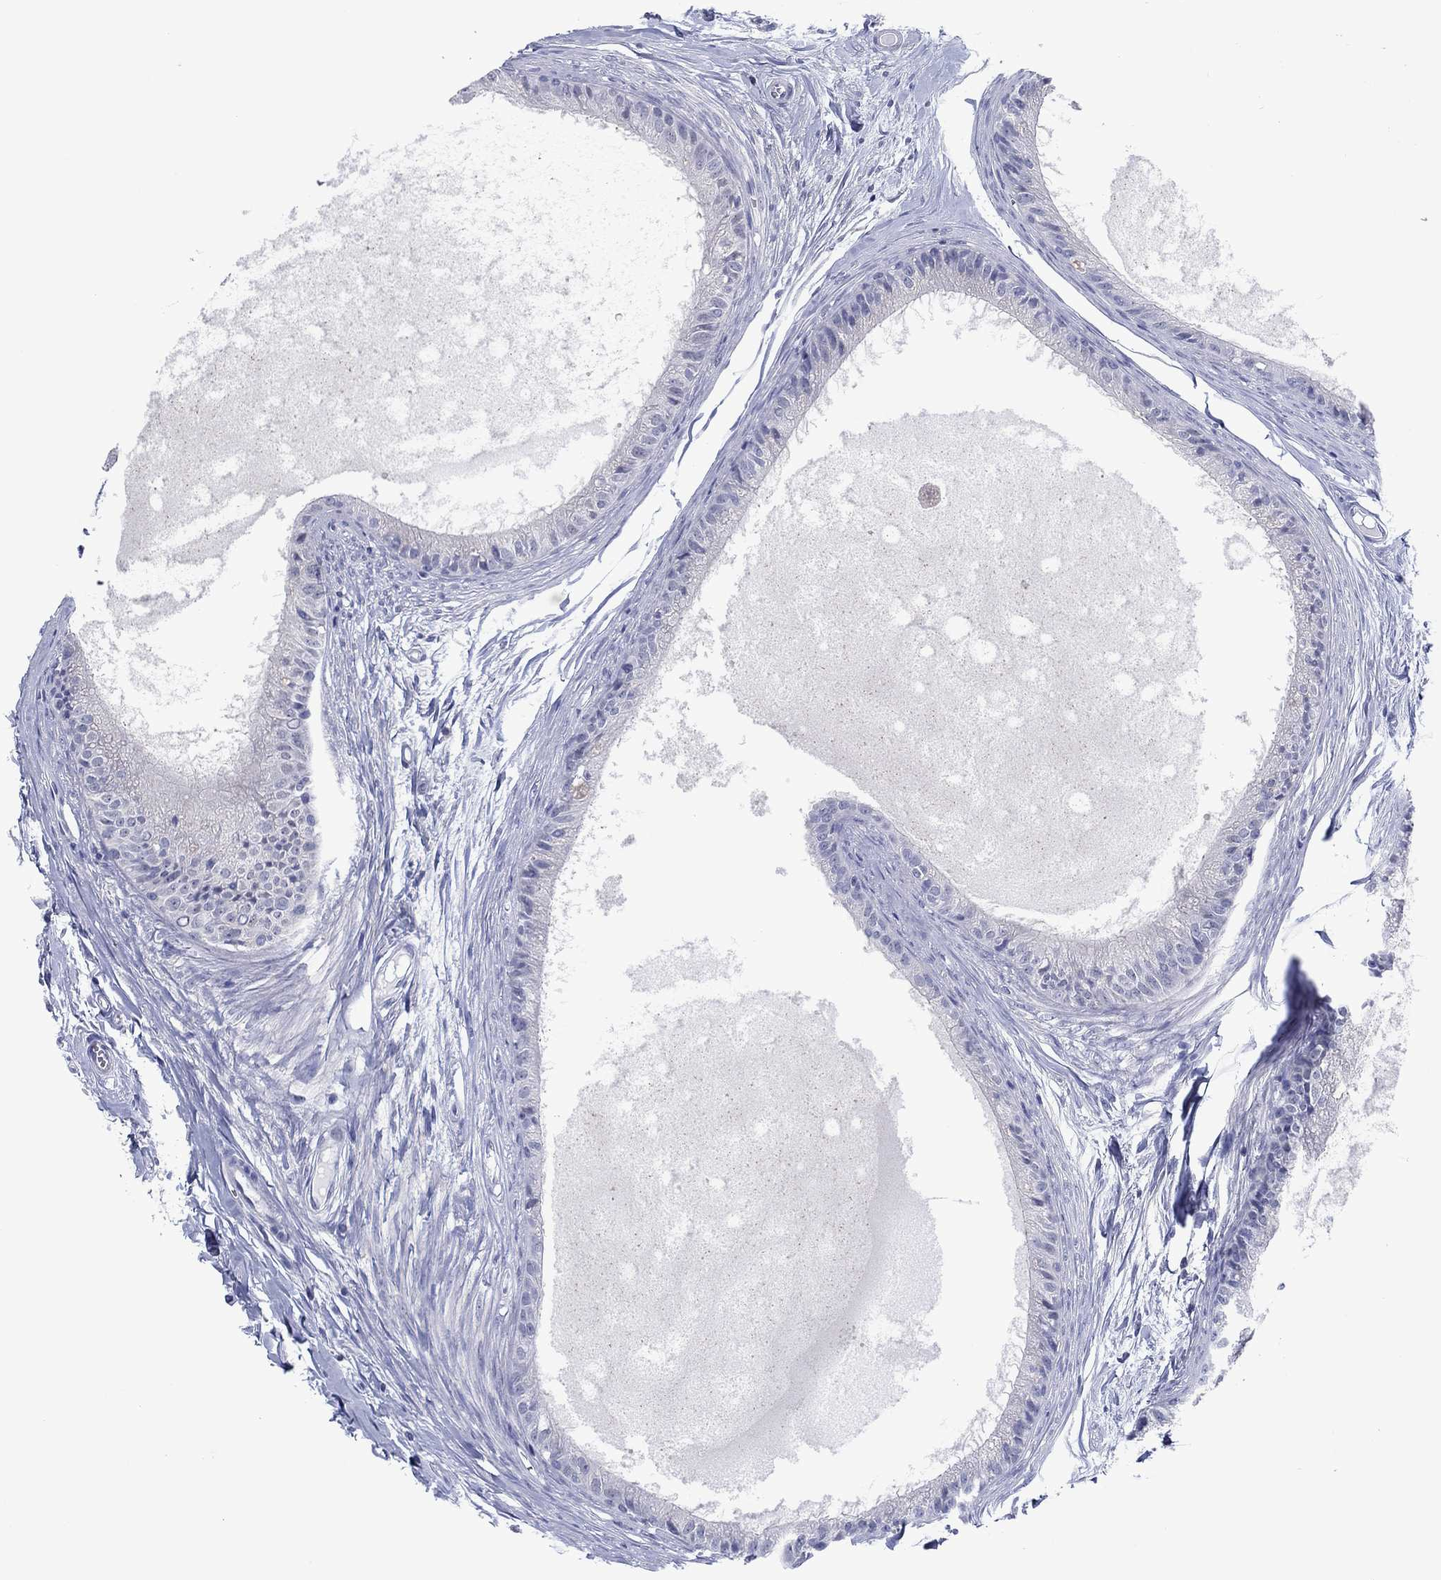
{"staining": {"intensity": "negative", "quantity": "none", "location": "none"}, "tissue": "epididymis", "cell_type": "Glandular cells", "image_type": "normal", "snomed": [{"axis": "morphology", "description": "Normal tissue, NOS"}, {"axis": "topography", "description": "Epididymis"}], "caption": "This is a image of IHC staining of normal epididymis, which shows no expression in glandular cells.", "gene": "FER1L6", "patient": {"sex": "male", "age": 51}}